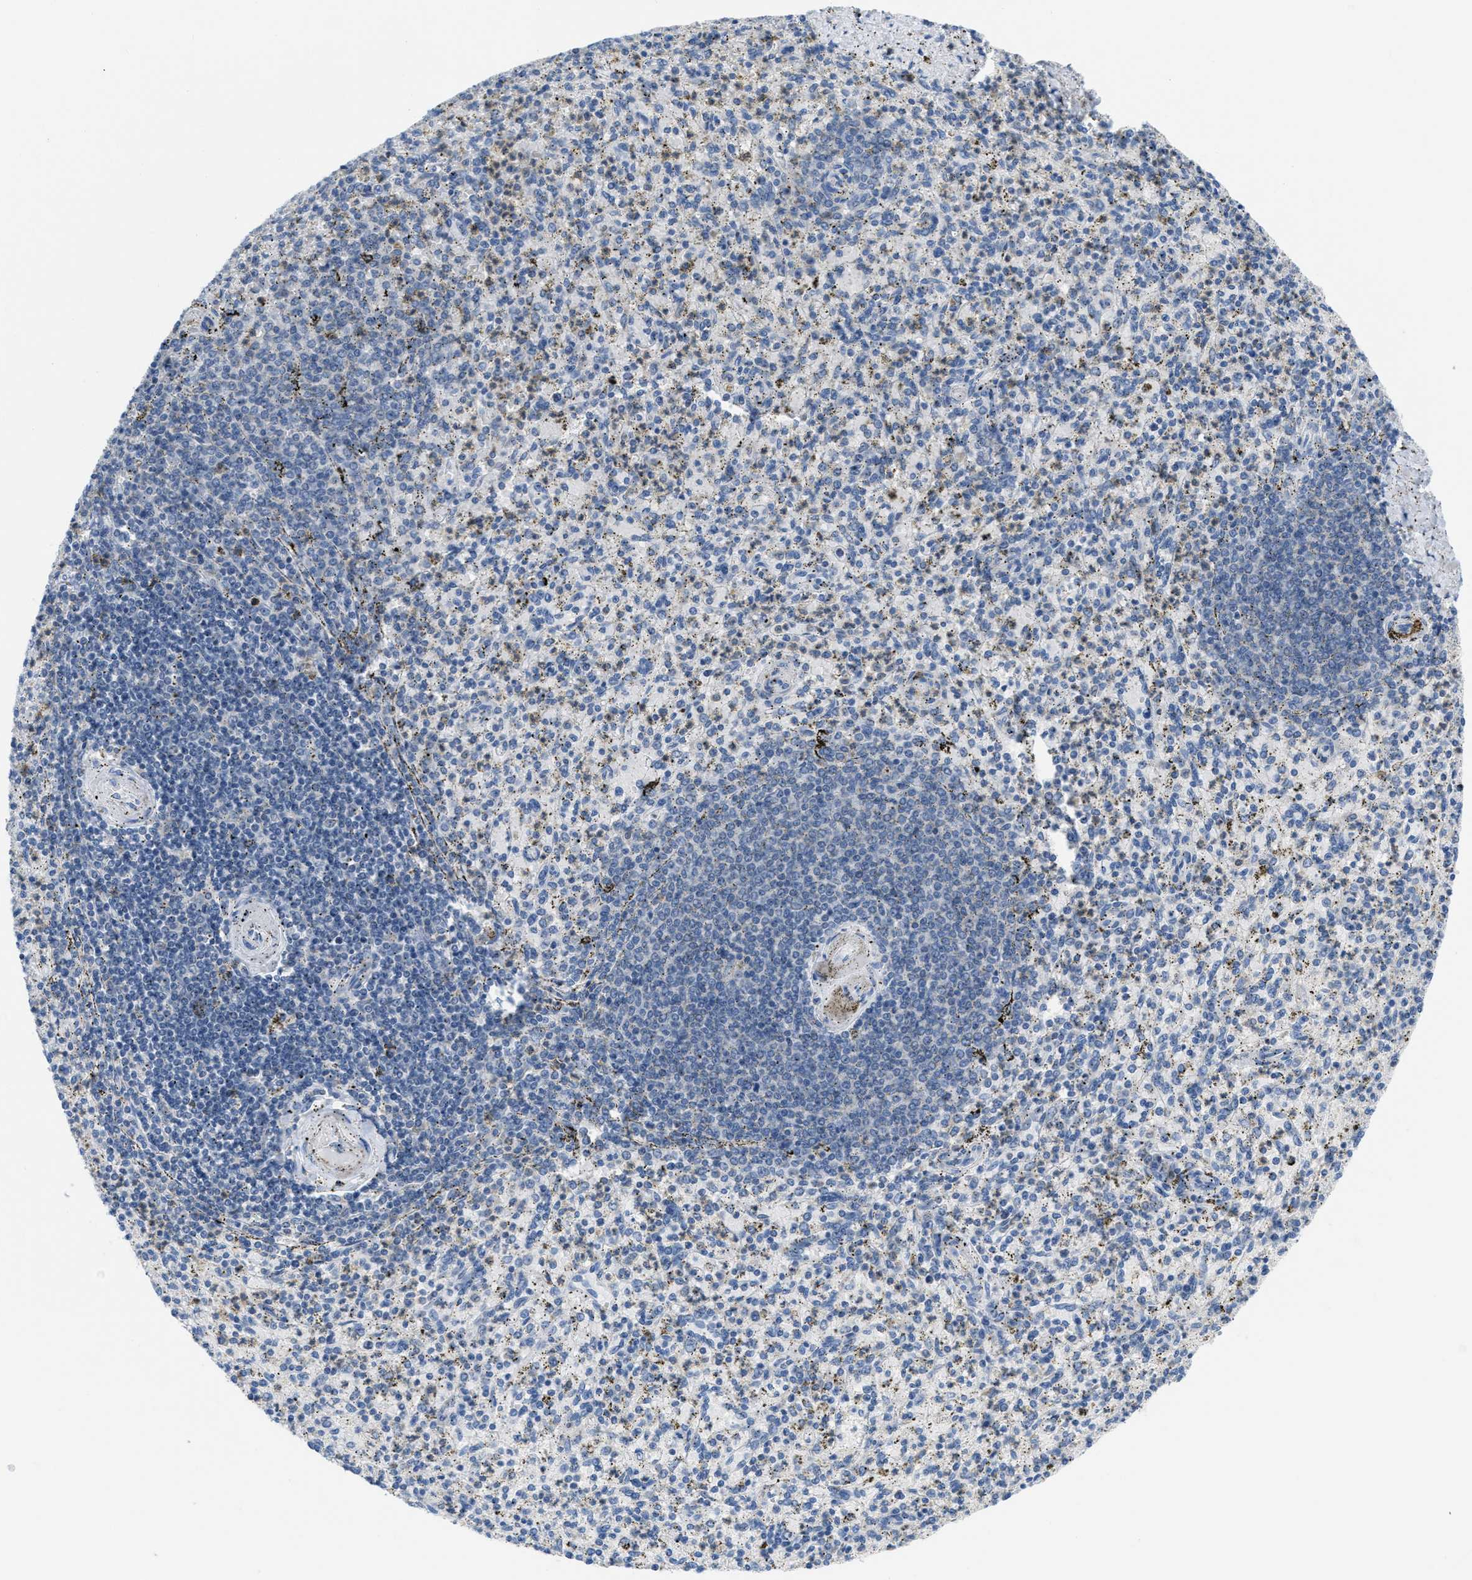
{"staining": {"intensity": "weak", "quantity": "<25%", "location": "nuclear"}, "tissue": "spleen", "cell_type": "Cells in red pulp", "image_type": "normal", "snomed": [{"axis": "morphology", "description": "Normal tissue, NOS"}, {"axis": "topography", "description": "Spleen"}], "caption": "Image shows no protein positivity in cells in red pulp of benign spleen.", "gene": "PTDSS1", "patient": {"sex": "male", "age": 72}}